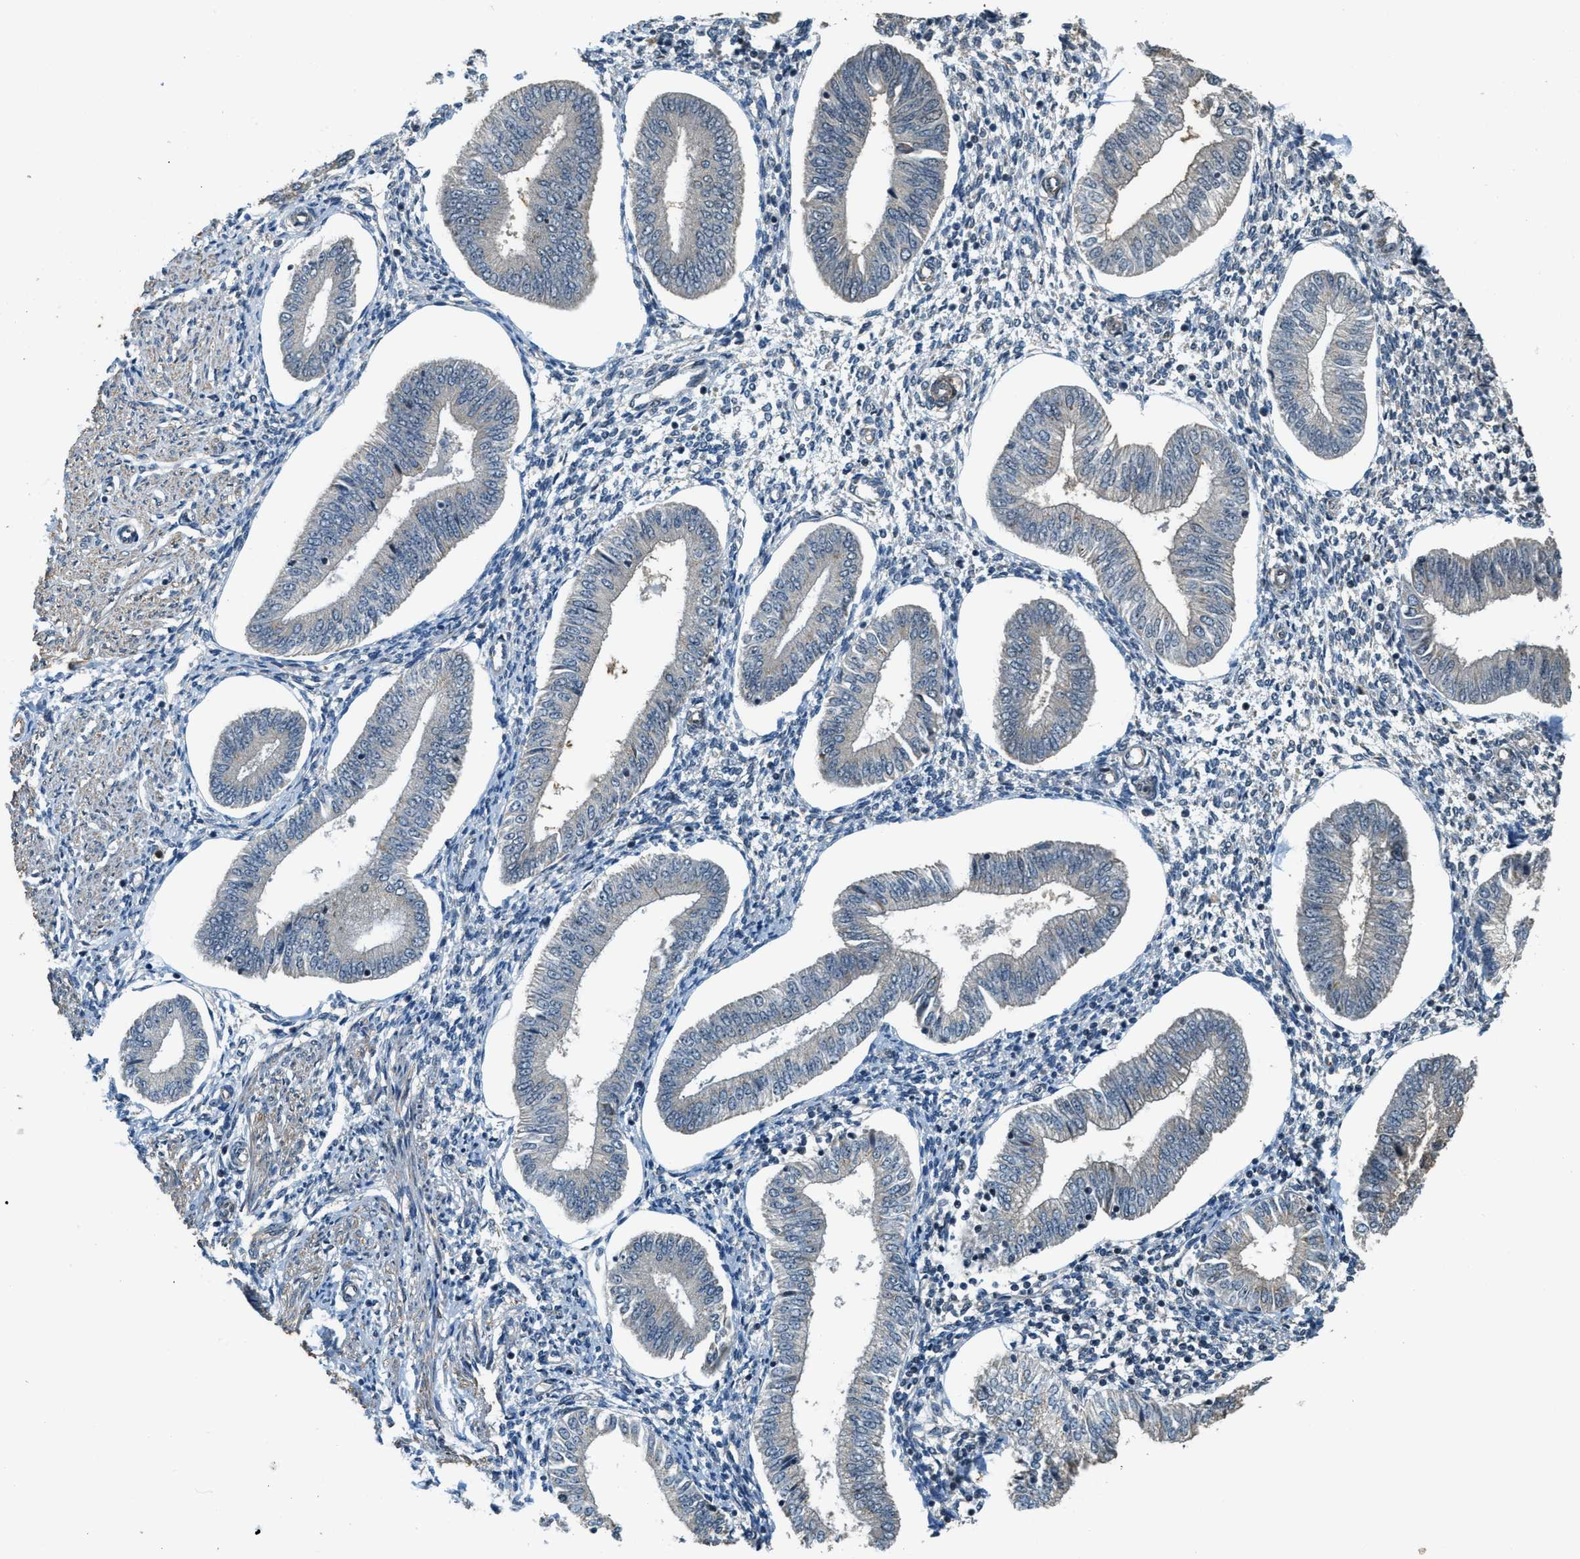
{"staining": {"intensity": "negative", "quantity": "none", "location": "none"}, "tissue": "endometrium", "cell_type": "Cells in endometrial stroma", "image_type": "normal", "snomed": [{"axis": "morphology", "description": "Normal tissue, NOS"}, {"axis": "topography", "description": "Endometrium"}], "caption": "The immunohistochemistry photomicrograph has no significant positivity in cells in endometrial stroma of endometrium. (IHC, brightfield microscopy, high magnification).", "gene": "MED21", "patient": {"sex": "female", "age": 50}}